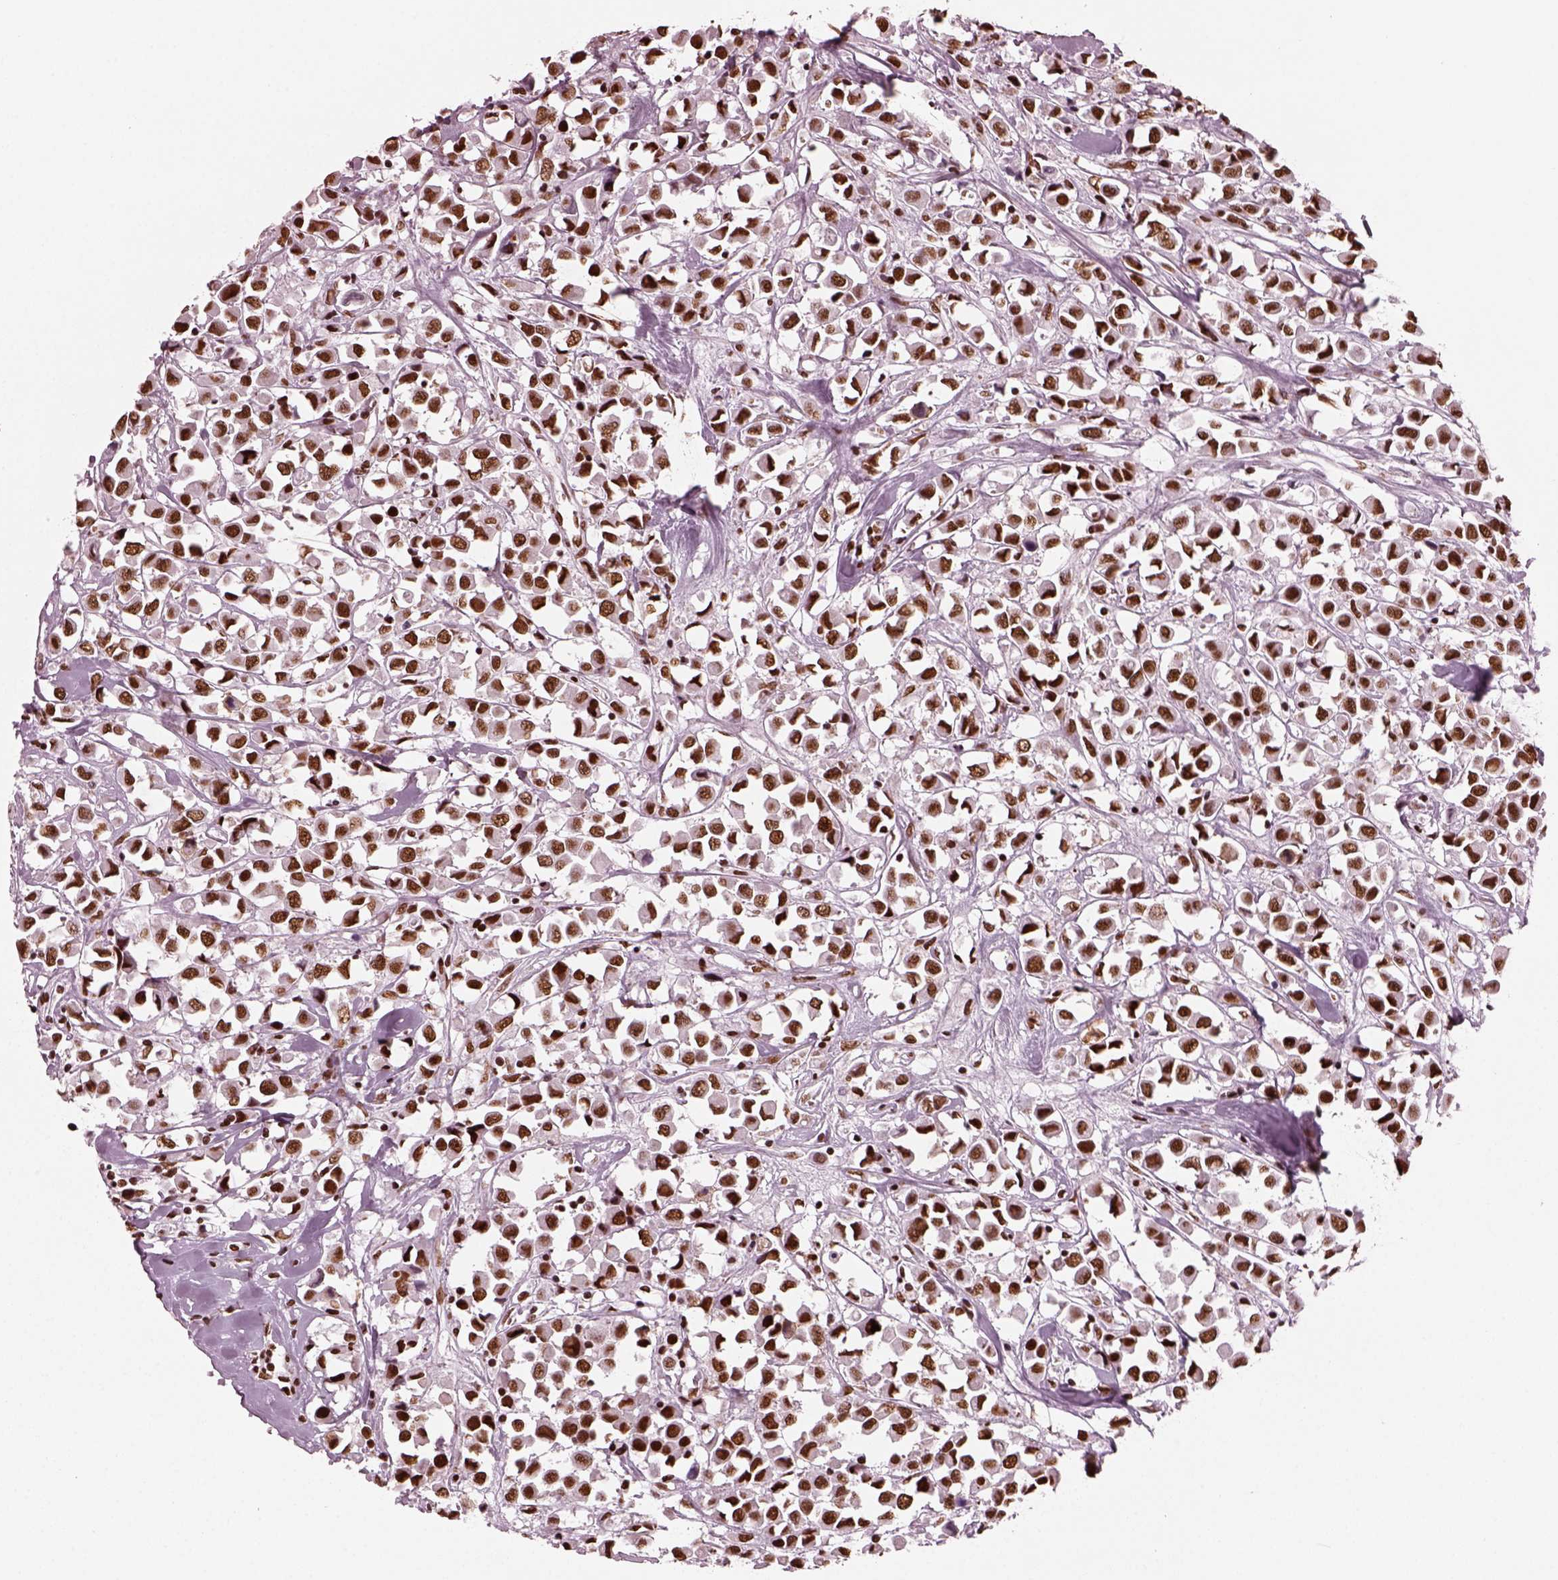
{"staining": {"intensity": "strong", "quantity": ">75%", "location": "nuclear"}, "tissue": "breast cancer", "cell_type": "Tumor cells", "image_type": "cancer", "snomed": [{"axis": "morphology", "description": "Duct carcinoma"}, {"axis": "topography", "description": "Breast"}], "caption": "Breast infiltrating ductal carcinoma stained with immunohistochemistry (IHC) reveals strong nuclear positivity in approximately >75% of tumor cells. The staining was performed using DAB, with brown indicating positive protein expression. Nuclei are stained blue with hematoxylin.", "gene": "CBFA2T3", "patient": {"sex": "female", "age": 61}}